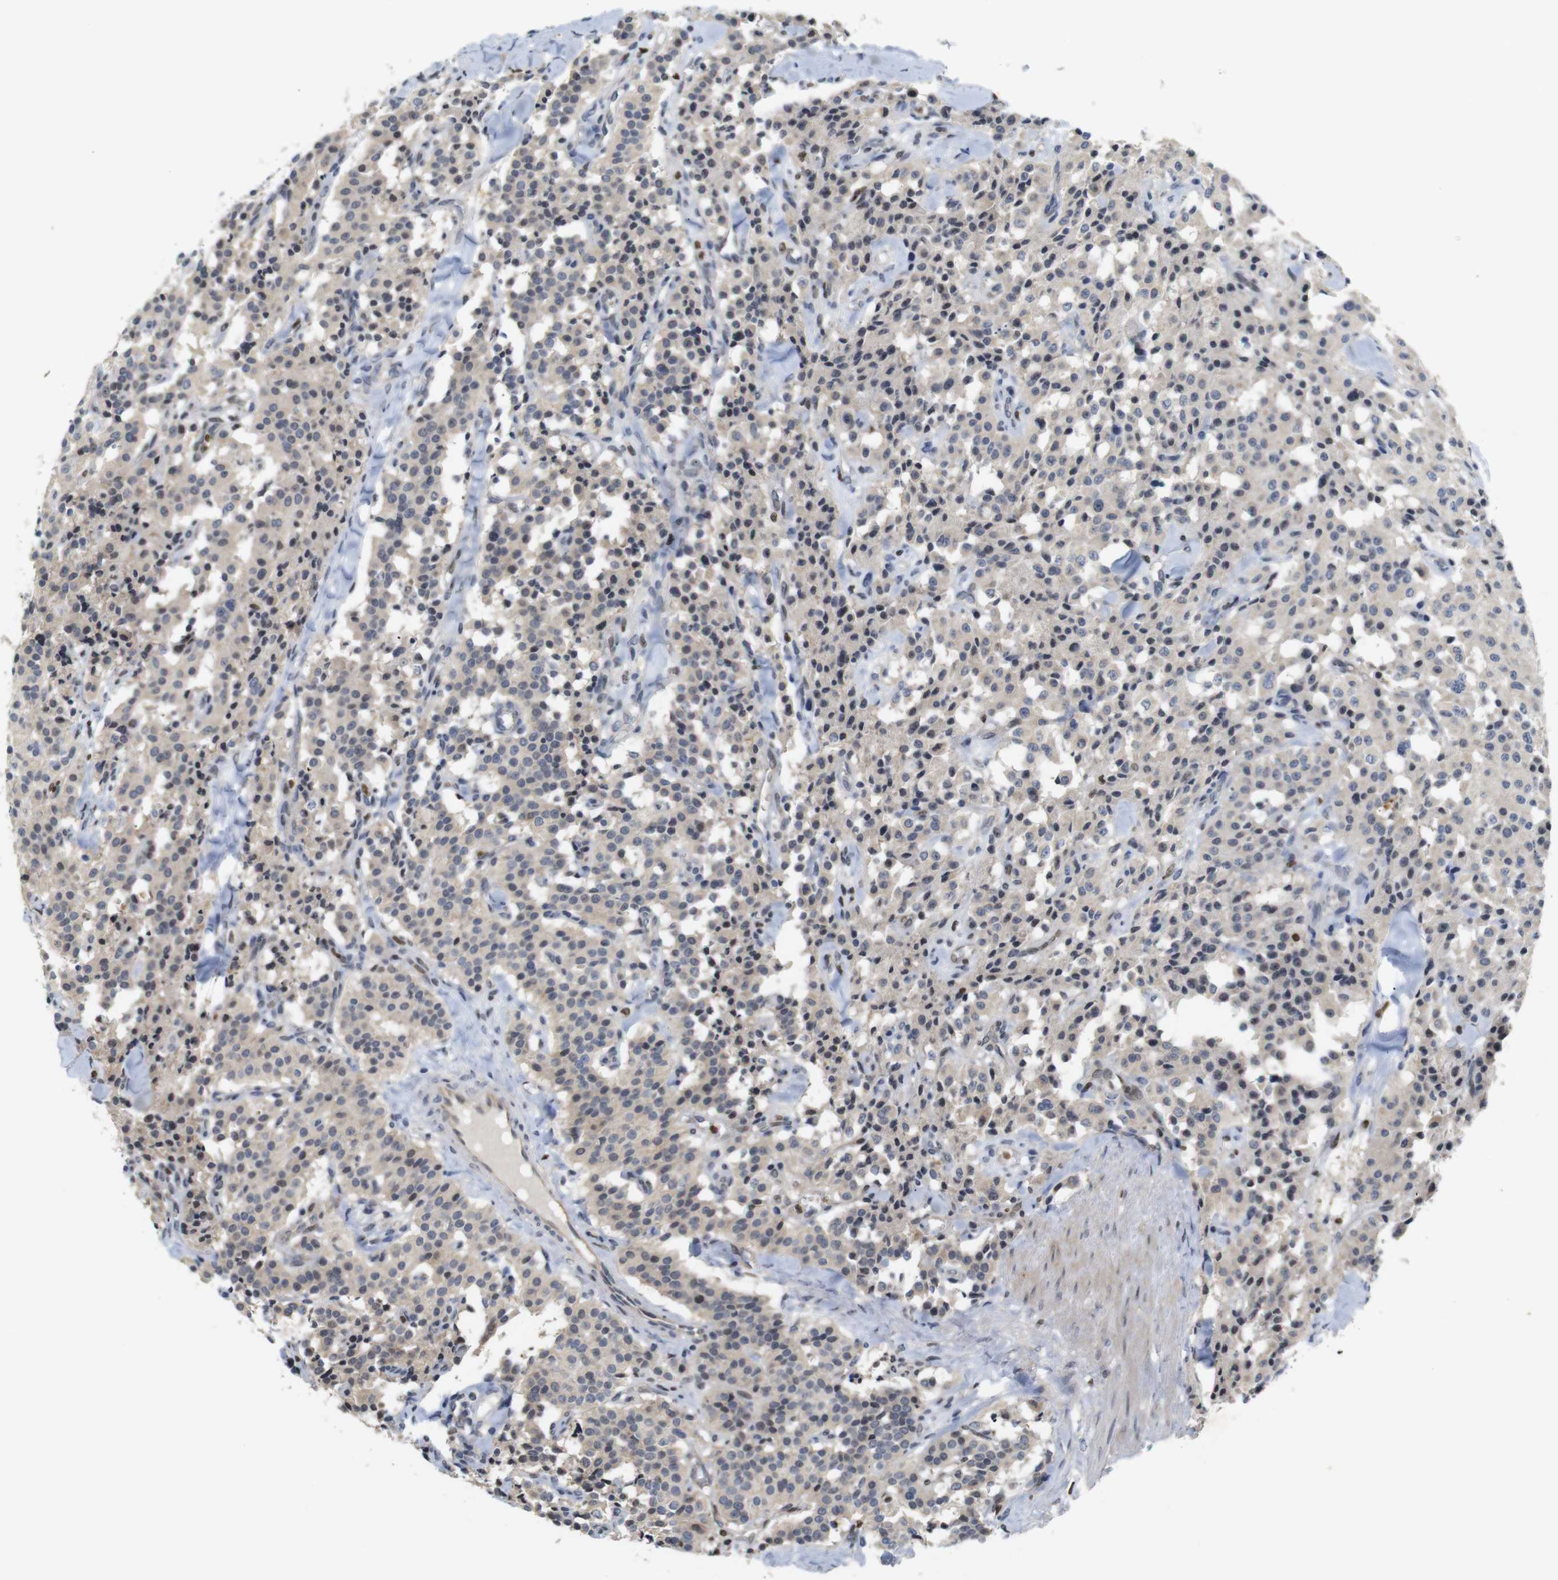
{"staining": {"intensity": "moderate", "quantity": ">75%", "location": "cytoplasmic/membranous"}, "tissue": "carcinoid", "cell_type": "Tumor cells", "image_type": "cancer", "snomed": [{"axis": "morphology", "description": "Carcinoid, malignant, NOS"}, {"axis": "topography", "description": "Lung"}], "caption": "This image reveals immunohistochemistry staining of malignant carcinoid, with medium moderate cytoplasmic/membranous staining in about >75% of tumor cells.", "gene": "MBD1", "patient": {"sex": "male", "age": 30}}